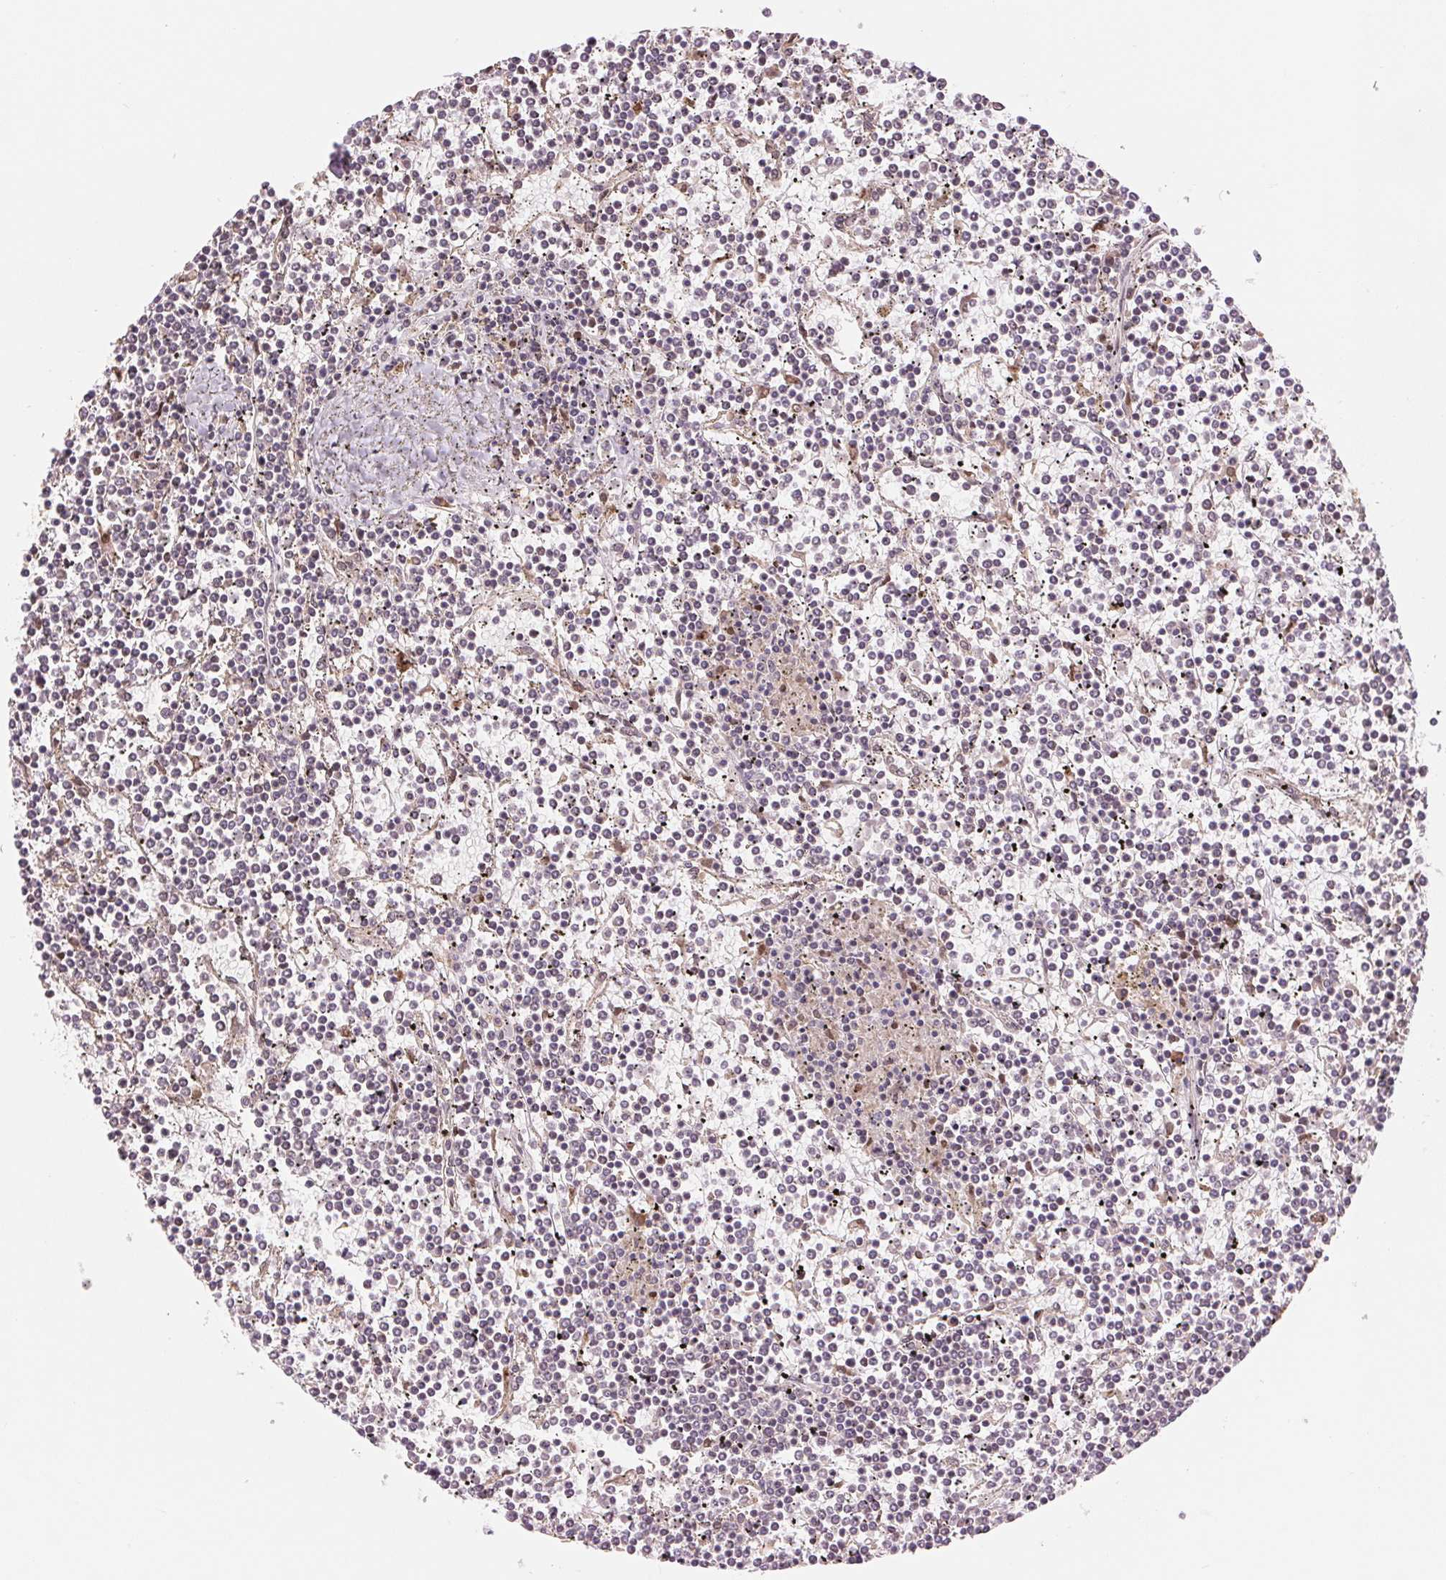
{"staining": {"intensity": "negative", "quantity": "none", "location": "none"}, "tissue": "lymphoma", "cell_type": "Tumor cells", "image_type": "cancer", "snomed": [{"axis": "morphology", "description": "Malignant lymphoma, non-Hodgkin's type, Low grade"}, {"axis": "topography", "description": "Spleen"}], "caption": "Tumor cells are negative for protein expression in human low-grade malignant lymphoma, non-Hodgkin's type.", "gene": "ERI3", "patient": {"sex": "female", "age": 19}}